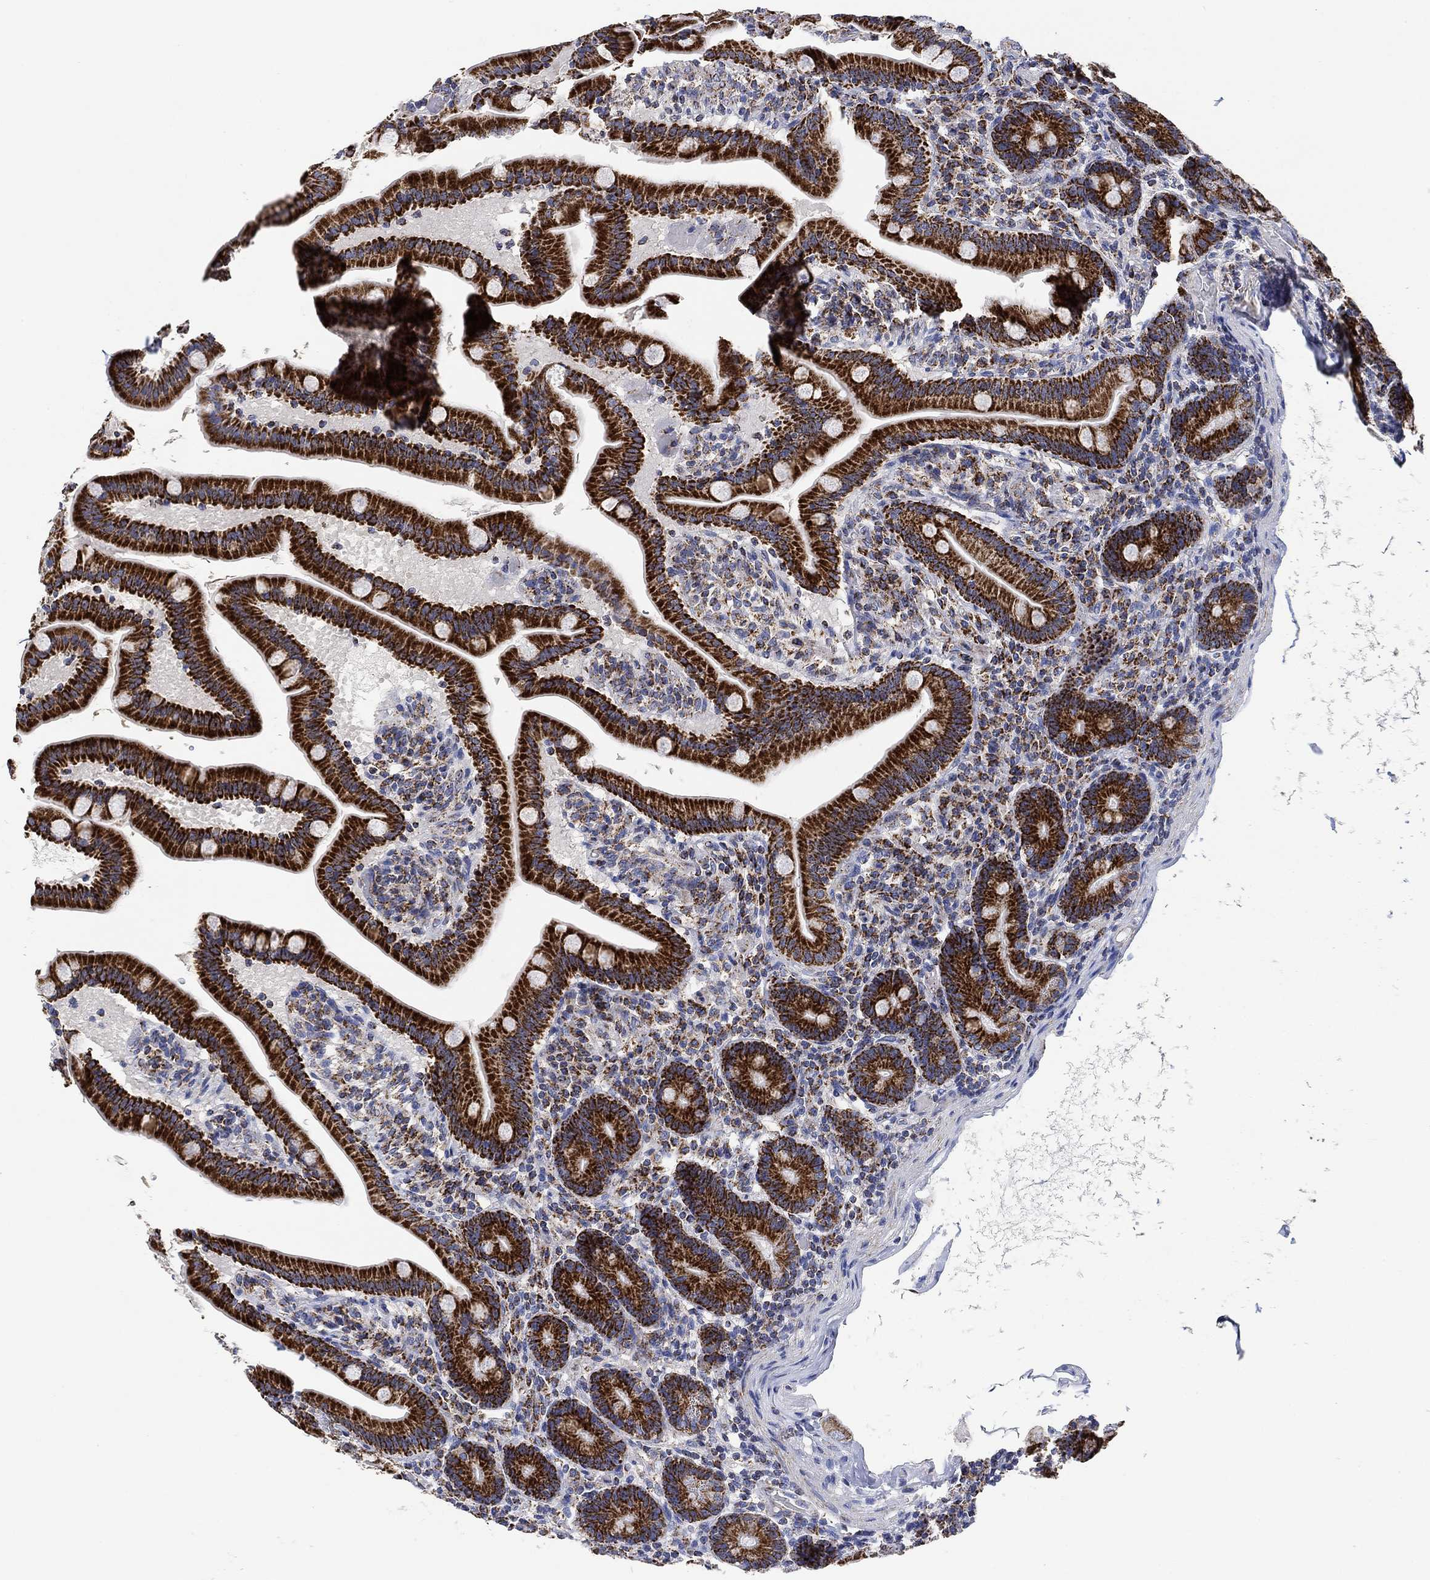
{"staining": {"intensity": "strong", "quantity": ">75%", "location": "cytoplasmic/membranous"}, "tissue": "small intestine", "cell_type": "Glandular cells", "image_type": "normal", "snomed": [{"axis": "morphology", "description": "Normal tissue, NOS"}, {"axis": "topography", "description": "Small intestine"}], "caption": "This photomicrograph exhibits IHC staining of benign human small intestine, with high strong cytoplasmic/membranous expression in approximately >75% of glandular cells.", "gene": "NDUFS3", "patient": {"sex": "male", "age": 66}}